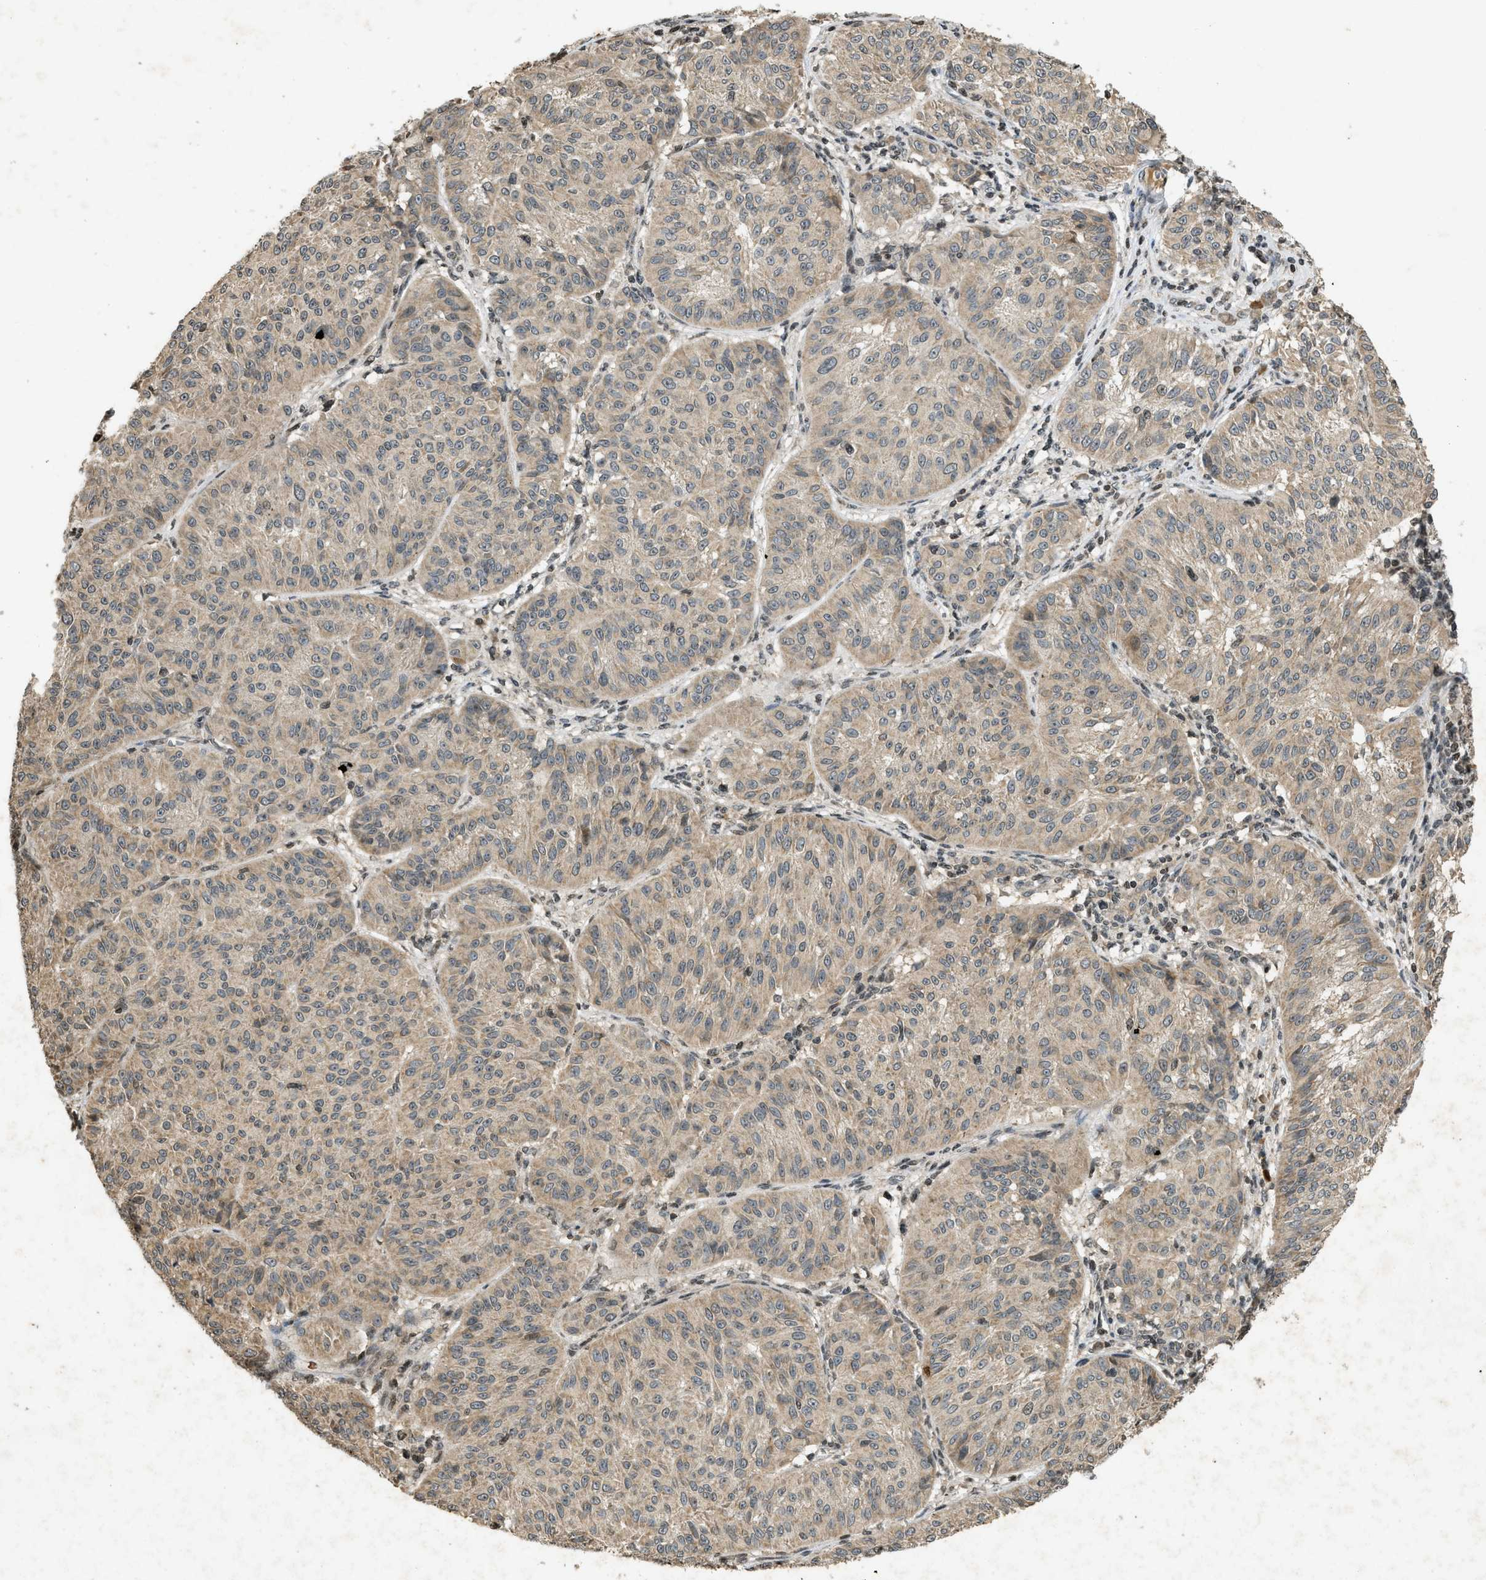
{"staining": {"intensity": "weak", "quantity": "25%-75%", "location": "cytoplasmic/membranous"}, "tissue": "melanoma", "cell_type": "Tumor cells", "image_type": "cancer", "snomed": [{"axis": "morphology", "description": "Malignant melanoma, NOS"}, {"axis": "topography", "description": "Skin"}], "caption": "Immunohistochemistry of malignant melanoma displays low levels of weak cytoplasmic/membranous staining in about 25%-75% of tumor cells. (Stains: DAB (3,3'-diaminobenzidine) in brown, nuclei in blue, Microscopy: brightfield microscopy at high magnification).", "gene": "SIAH1", "patient": {"sex": "female", "age": 72}}